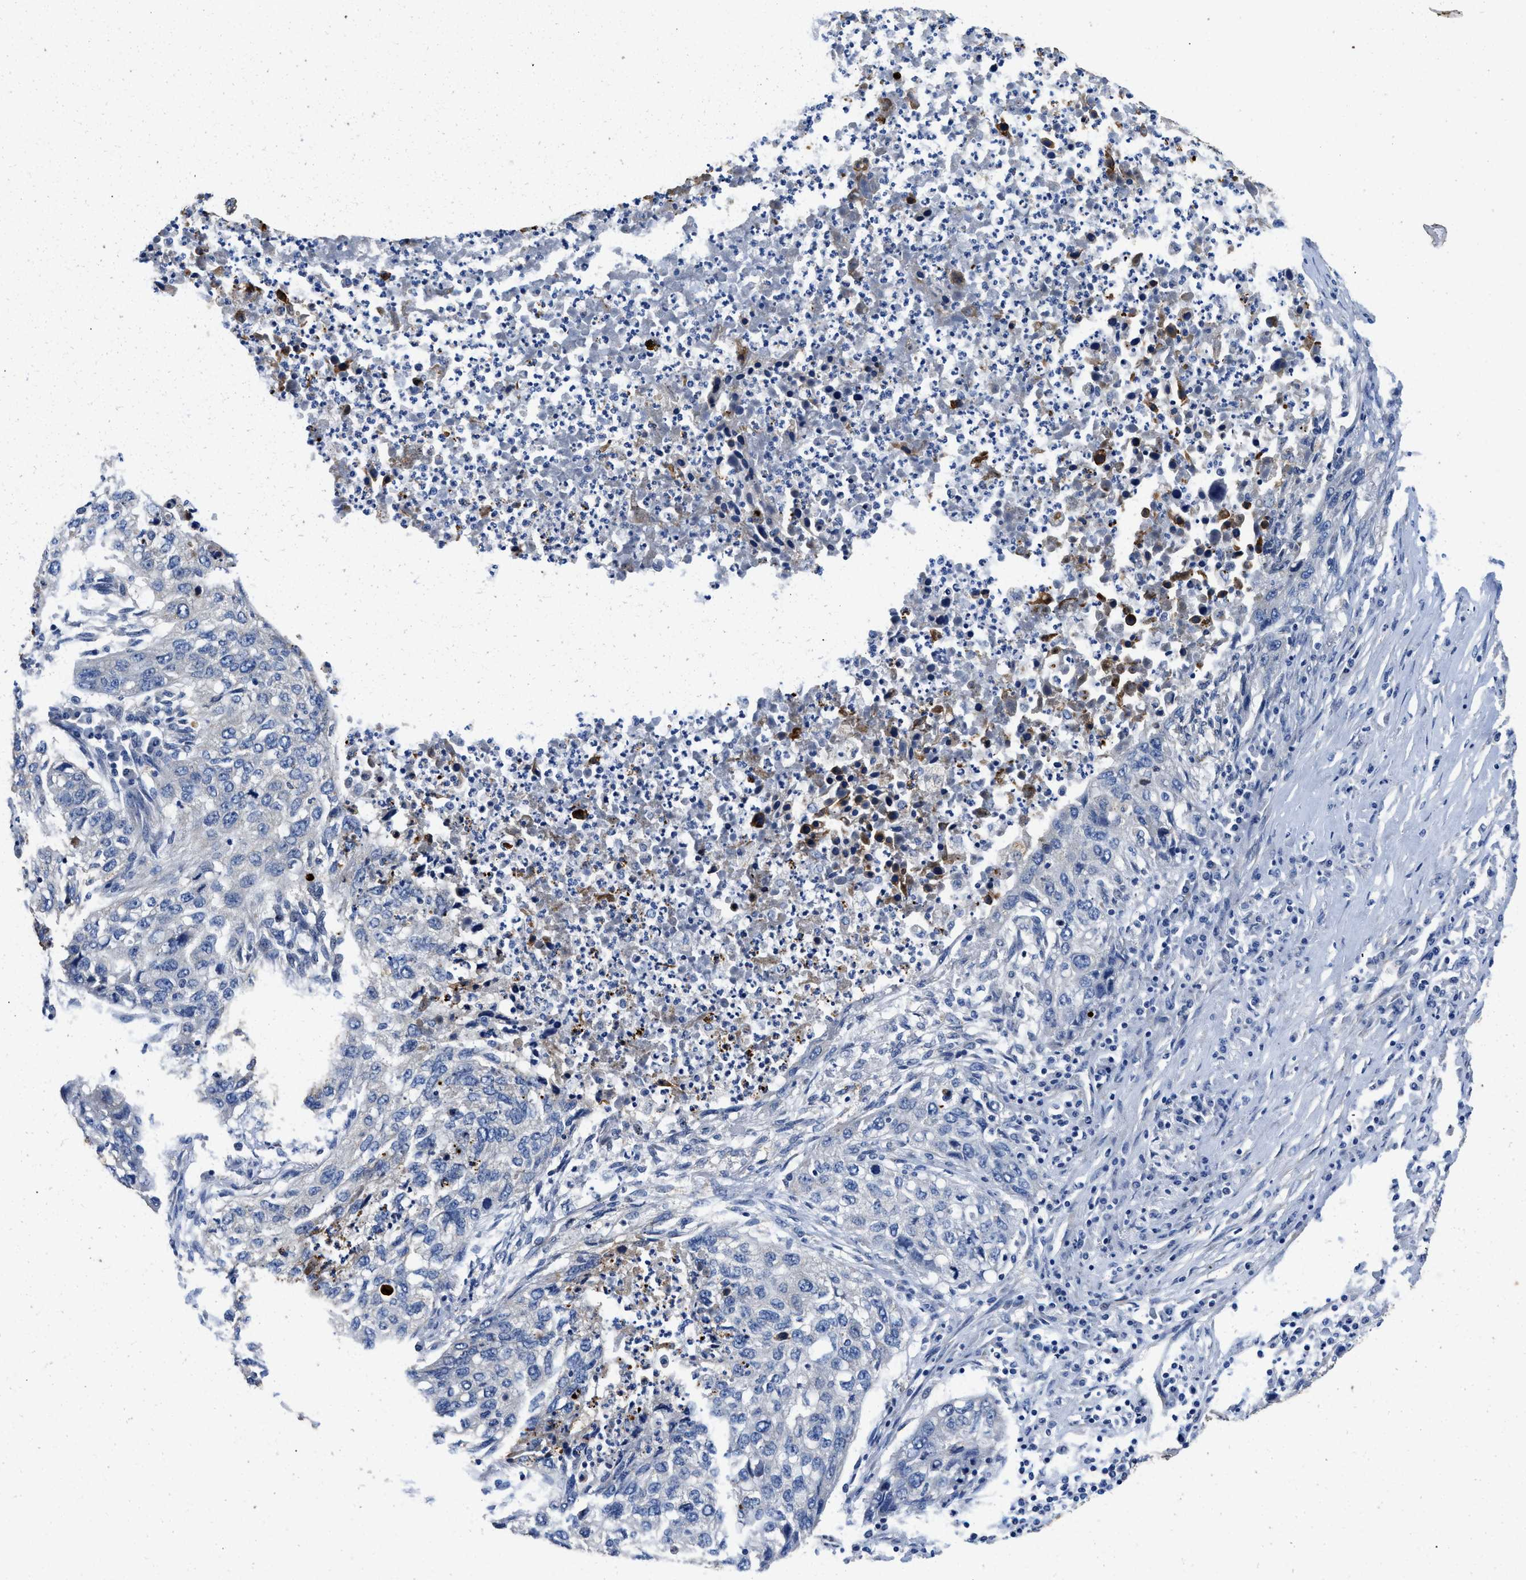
{"staining": {"intensity": "negative", "quantity": "none", "location": "none"}, "tissue": "lung cancer", "cell_type": "Tumor cells", "image_type": "cancer", "snomed": [{"axis": "morphology", "description": "Squamous cell carcinoma, NOS"}, {"axis": "topography", "description": "Lung"}], "caption": "Tumor cells are negative for brown protein staining in lung cancer.", "gene": "RAPH1", "patient": {"sex": "female", "age": 63}}